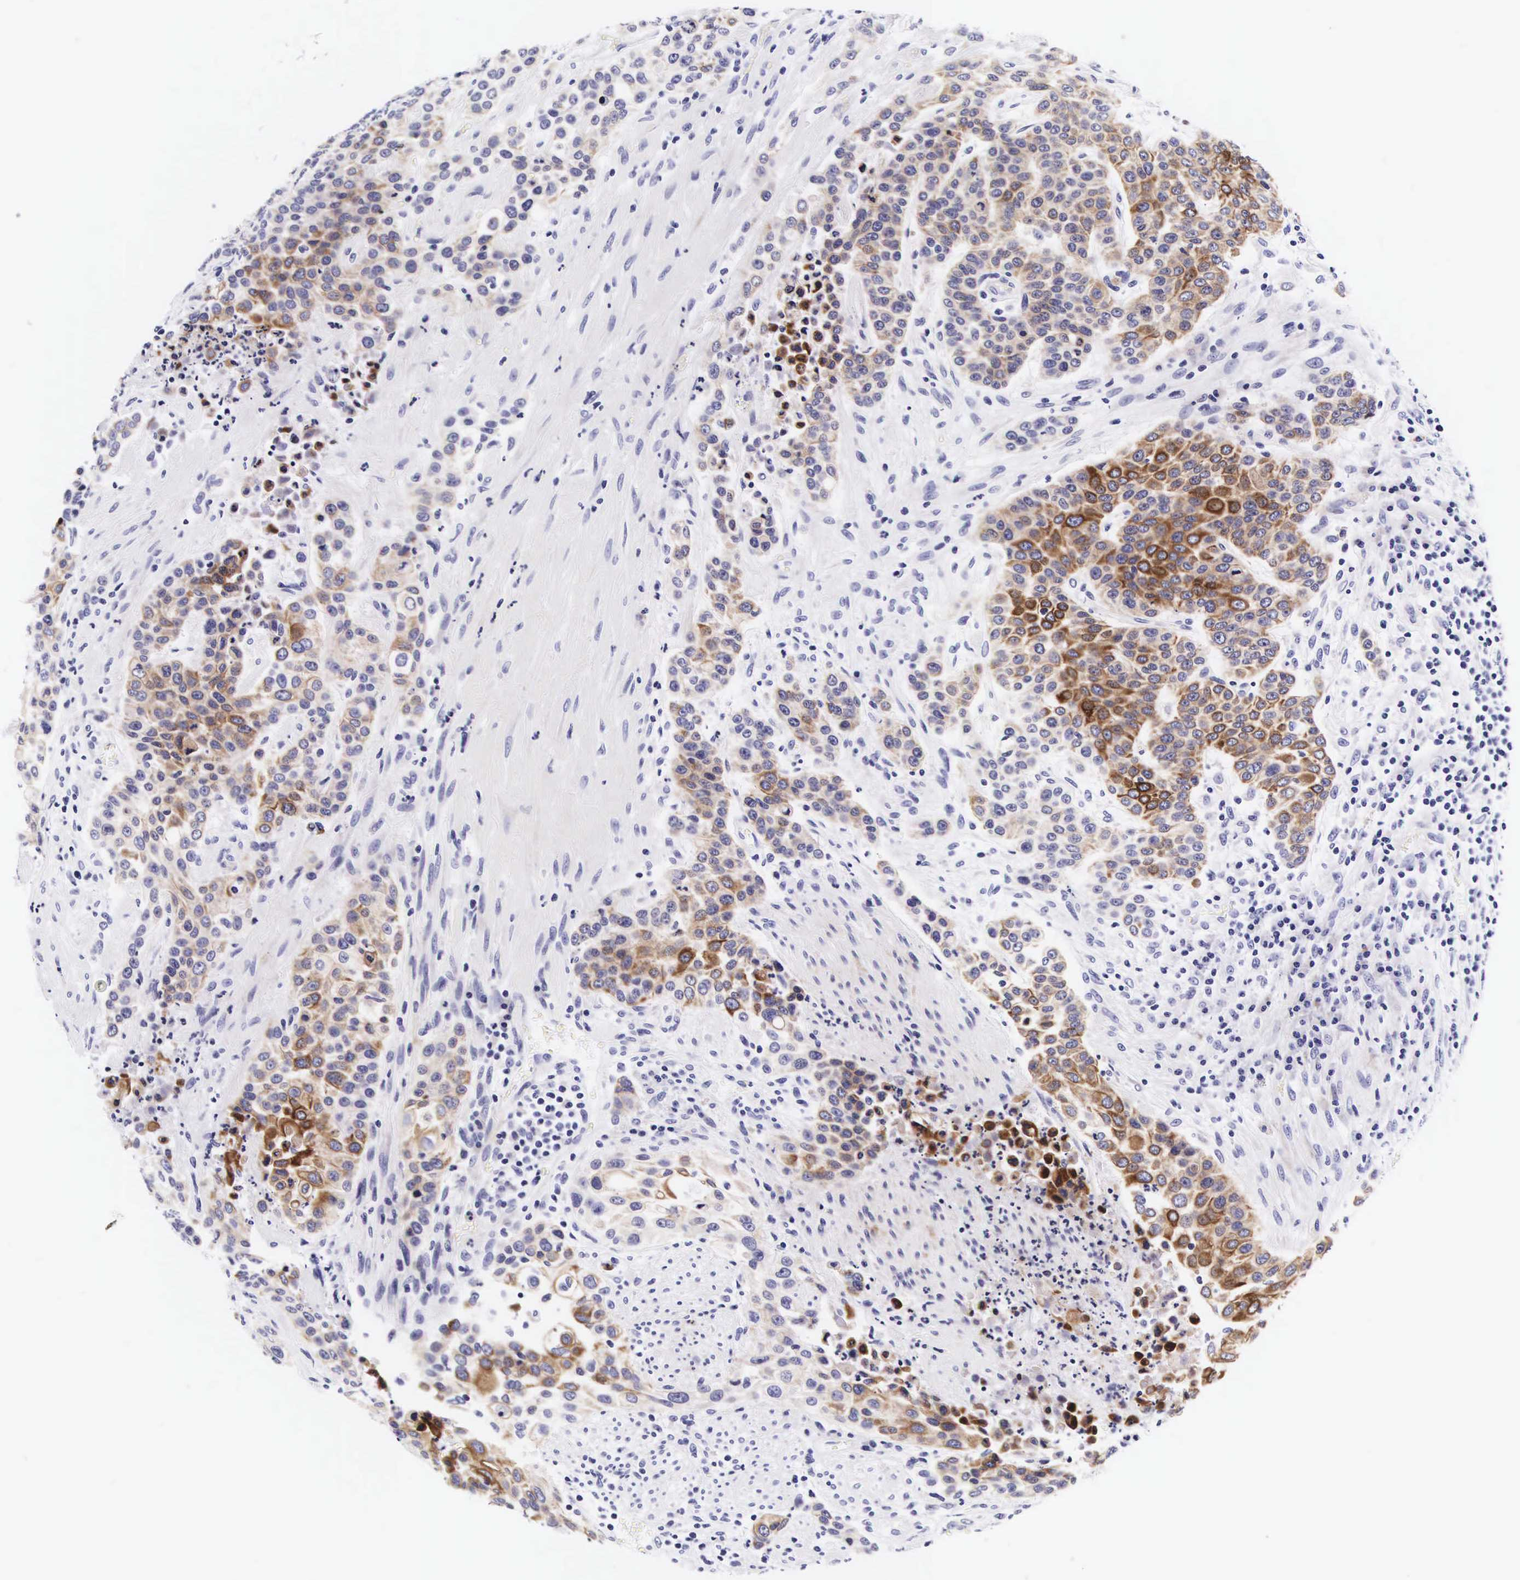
{"staining": {"intensity": "moderate", "quantity": ">75%", "location": "cytoplasmic/membranous"}, "tissue": "urothelial cancer", "cell_type": "Tumor cells", "image_type": "cancer", "snomed": [{"axis": "morphology", "description": "Urothelial carcinoma, High grade"}, {"axis": "topography", "description": "Urinary bladder"}], "caption": "Immunohistochemical staining of human urothelial cancer demonstrates medium levels of moderate cytoplasmic/membranous positivity in about >75% of tumor cells.", "gene": "UPRT", "patient": {"sex": "male", "age": 74}}